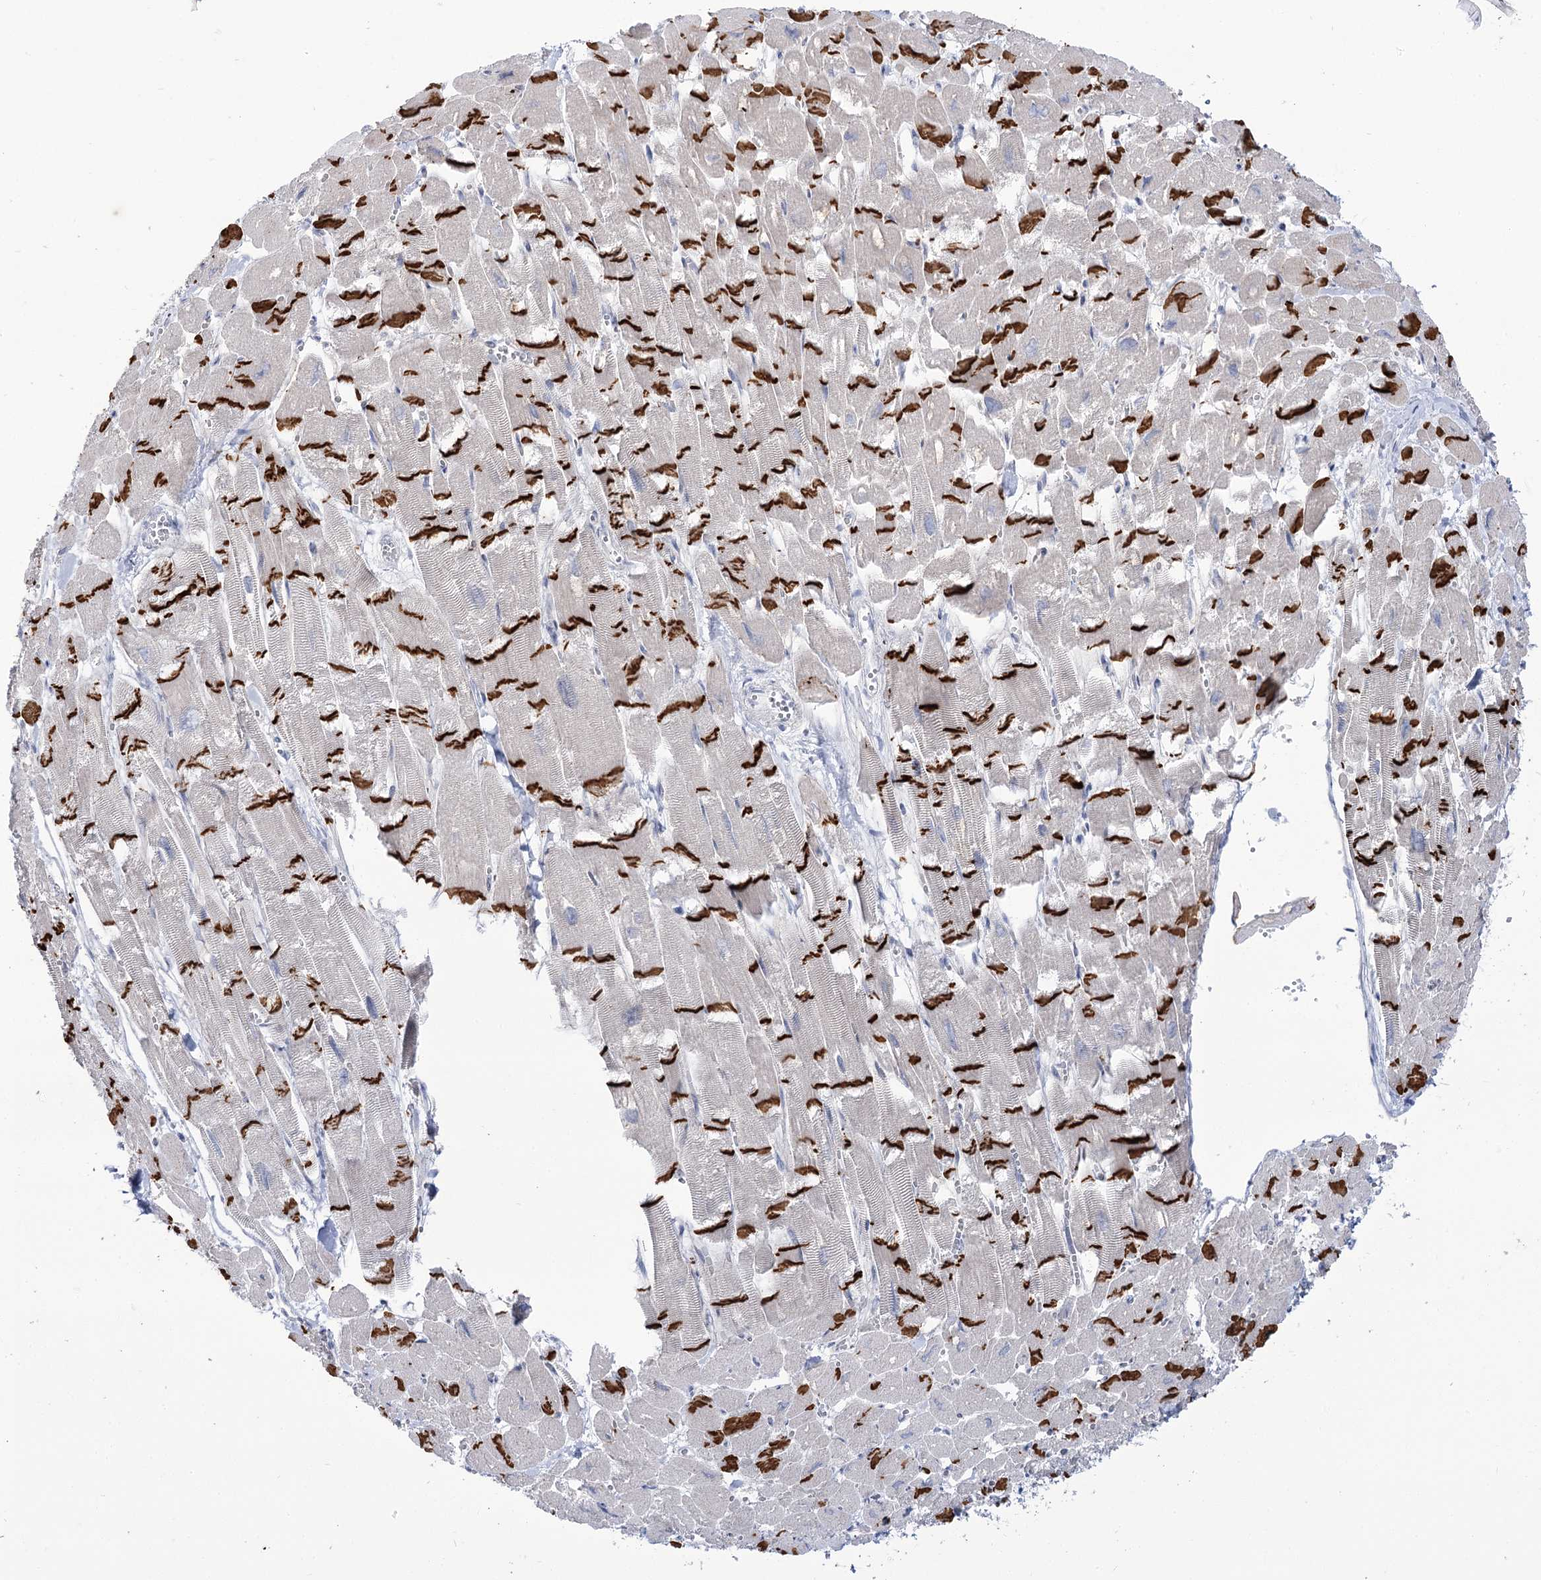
{"staining": {"intensity": "strong", "quantity": "25%-75%", "location": "cytoplasmic/membranous"}, "tissue": "heart muscle", "cell_type": "Cardiomyocytes", "image_type": "normal", "snomed": [{"axis": "morphology", "description": "Normal tissue, NOS"}, {"axis": "topography", "description": "Heart"}], "caption": "DAB immunohistochemical staining of unremarkable human heart muscle demonstrates strong cytoplasmic/membranous protein positivity in approximately 25%-75% of cardiomyocytes. (Stains: DAB in brown, nuclei in blue, Microscopy: brightfield microscopy at high magnification).", "gene": "SUOX", "patient": {"sex": "male", "age": 54}}